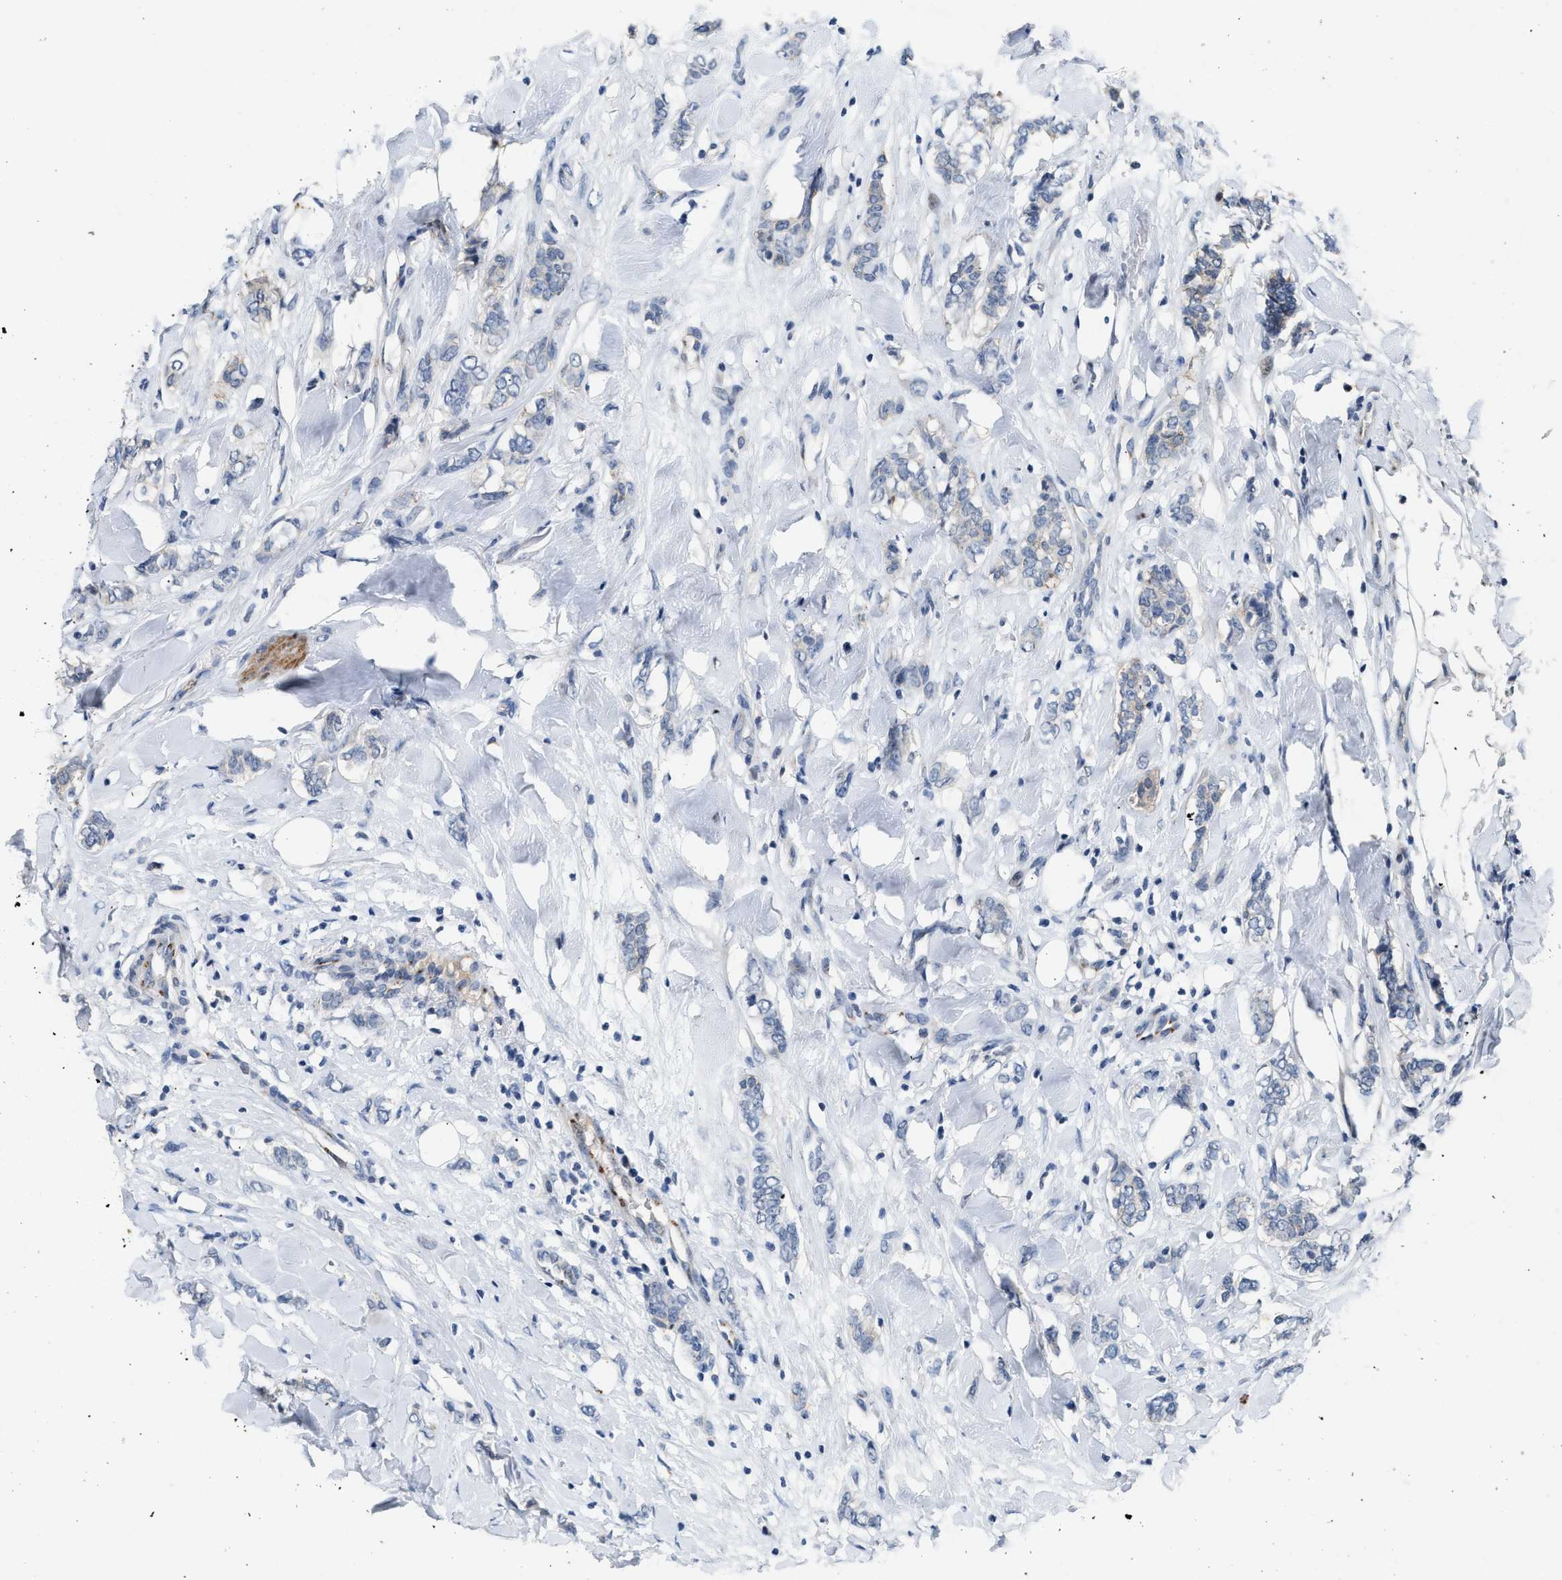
{"staining": {"intensity": "negative", "quantity": "none", "location": "none"}, "tissue": "breast cancer", "cell_type": "Tumor cells", "image_type": "cancer", "snomed": [{"axis": "morphology", "description": "Lobular carcinoma"}, {"axis": "topography", "description": "Skin"}, {"axis": "topography", "description": "Breast"}], "caption": "DAB (3,3'-diaminobenzidine) immunohistochemical staining of breast lobular carcinoma exhibits no significant staining in tumor cells.", "gene": "SLC5A5", "patient": {"sex": "female", "age": 46}}